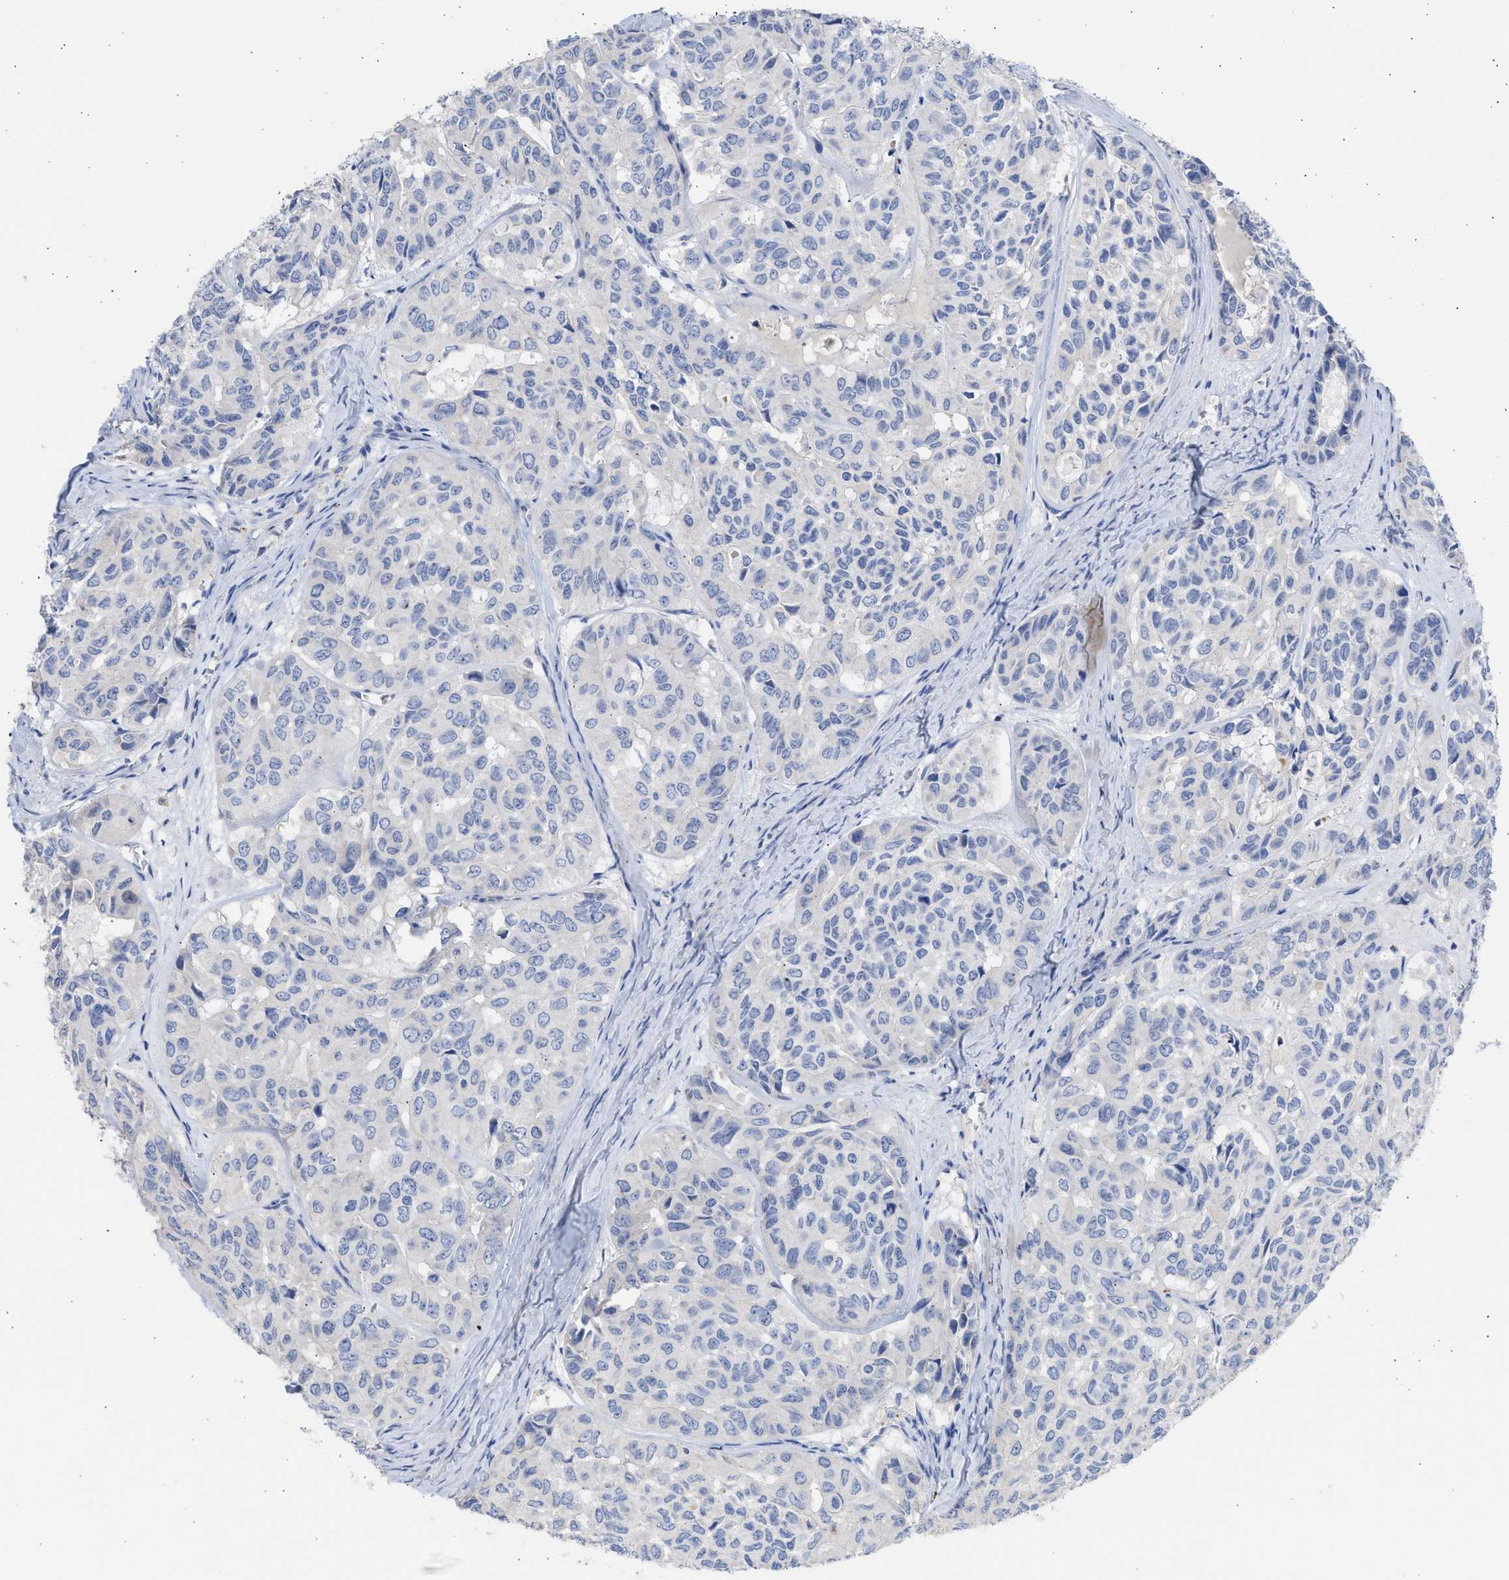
{"staining": {"intensity": "negative", "quantity": "none", "location": "none"}, "tissue": "head and neck cancer", "cell_type": "Tumor cells", "image_type": "cancer", "snomed": [{"axis": "morphology", "description": "Adenocarcinoma, NOS"}, {"axis": "topography", "description": "Salivary gland, NOS"}, {"axis": "topography", "description": "Head-Neck"}], "caption": "The histopathology image demonstrates no significant staining in tumor cells of head and neck cancer (adenocarcinoma). (DAB immunohistochemistry (IHC) with hematoxylin counter stain).", "gene": "RSPH1", "patient": {"sex": "female", "age": 76}}